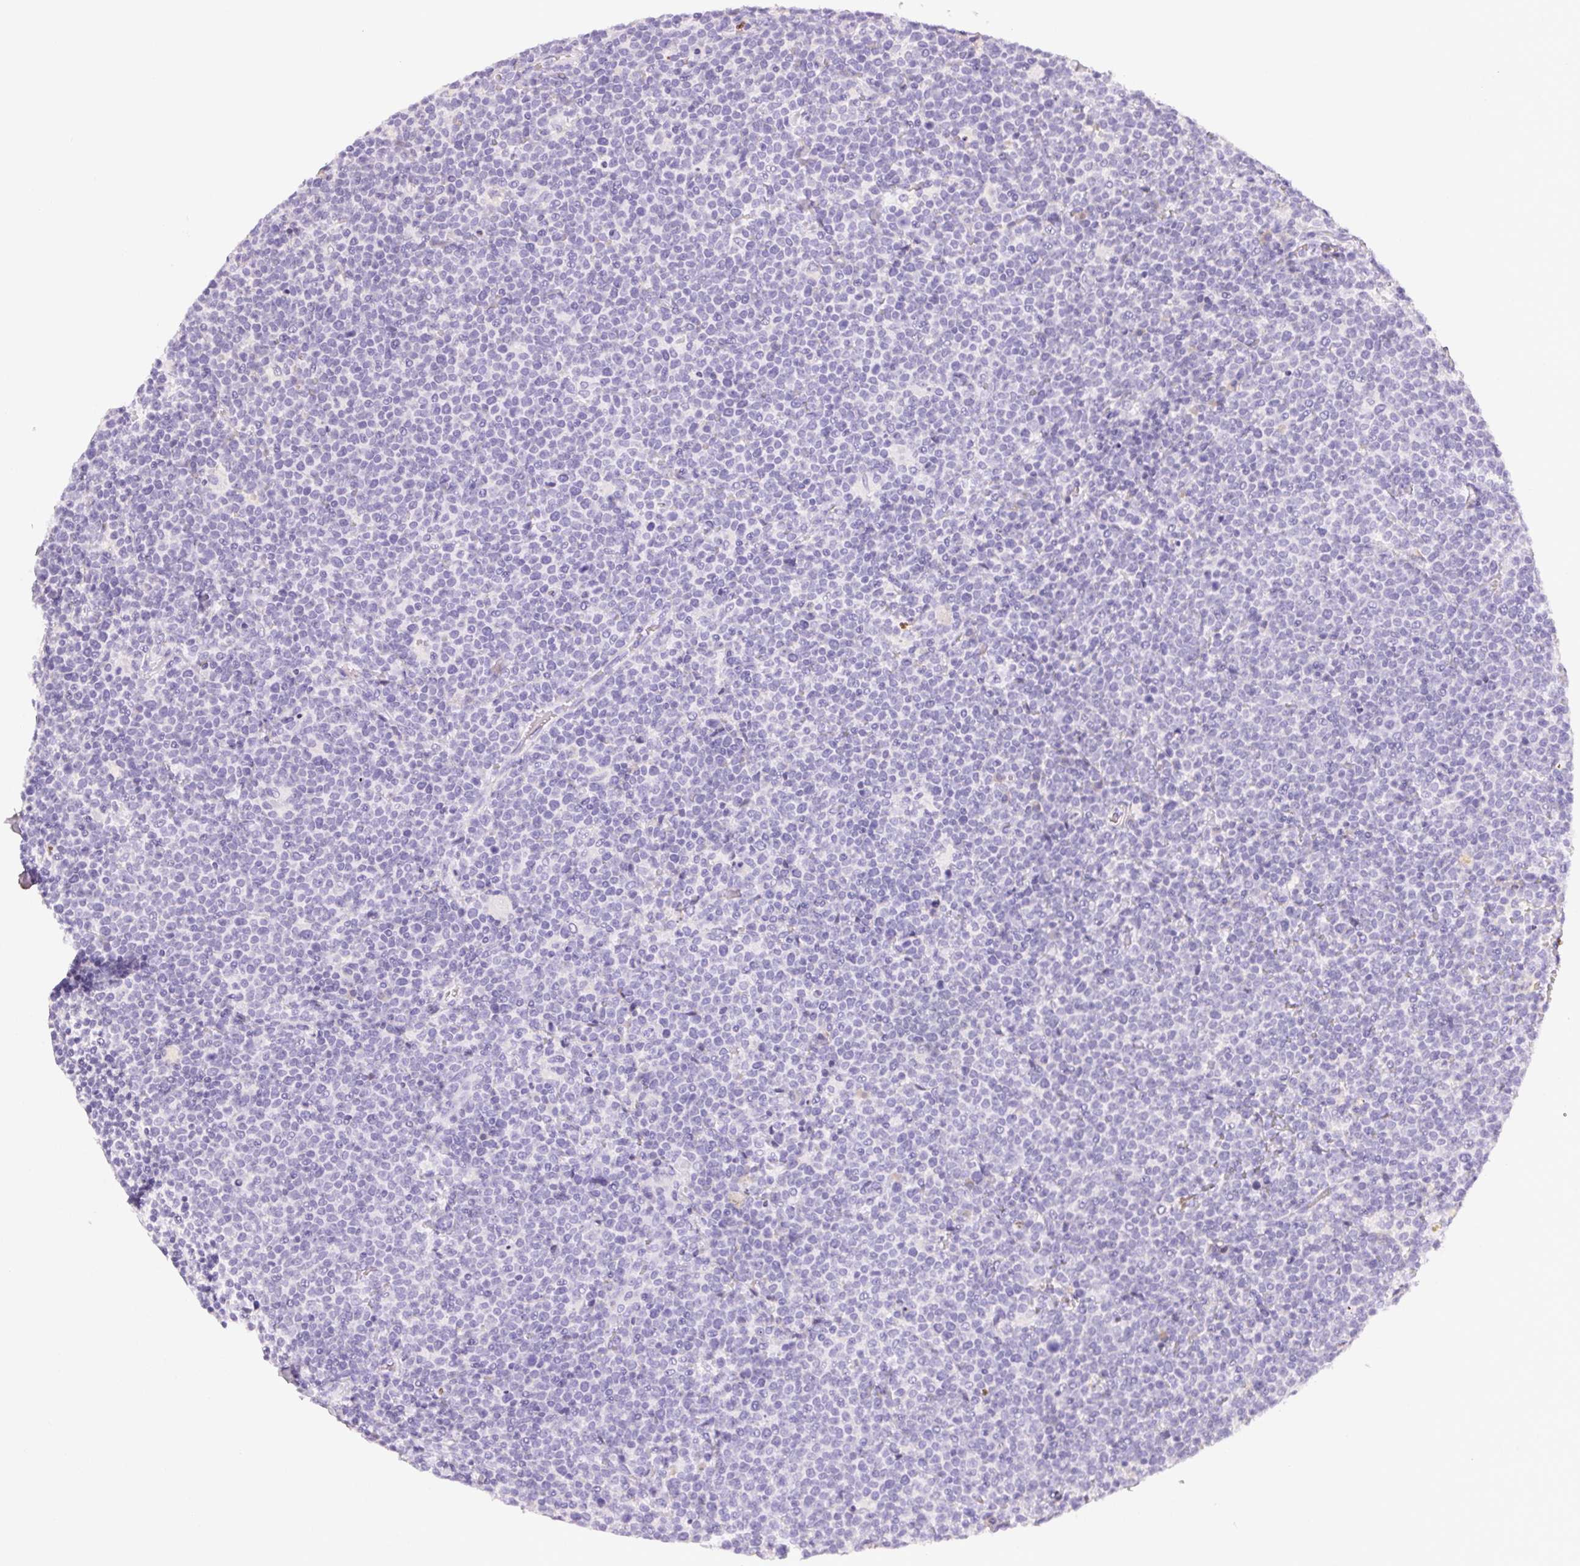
{"staining": {"intensity": "negative", "quantity": "none", "location": "none"}, "tissue": "lymphoma", "cell_type": "Tumor cells", "image_type": "cancer", "snomed": [{"axis": "morphology", "description": "Malignant lymphoma, non-Hodgkin's type, High grade"}, {"axis": "topography", "description": "Lymph node"}], "caption": "DAB (3,3'-diaminobenzidine) immunohistochemical staining of human lymphoma exhibits no significant expression in tumor cells.", "gene": "PADI4", "patient": {"sex": "male", "age": 61}}